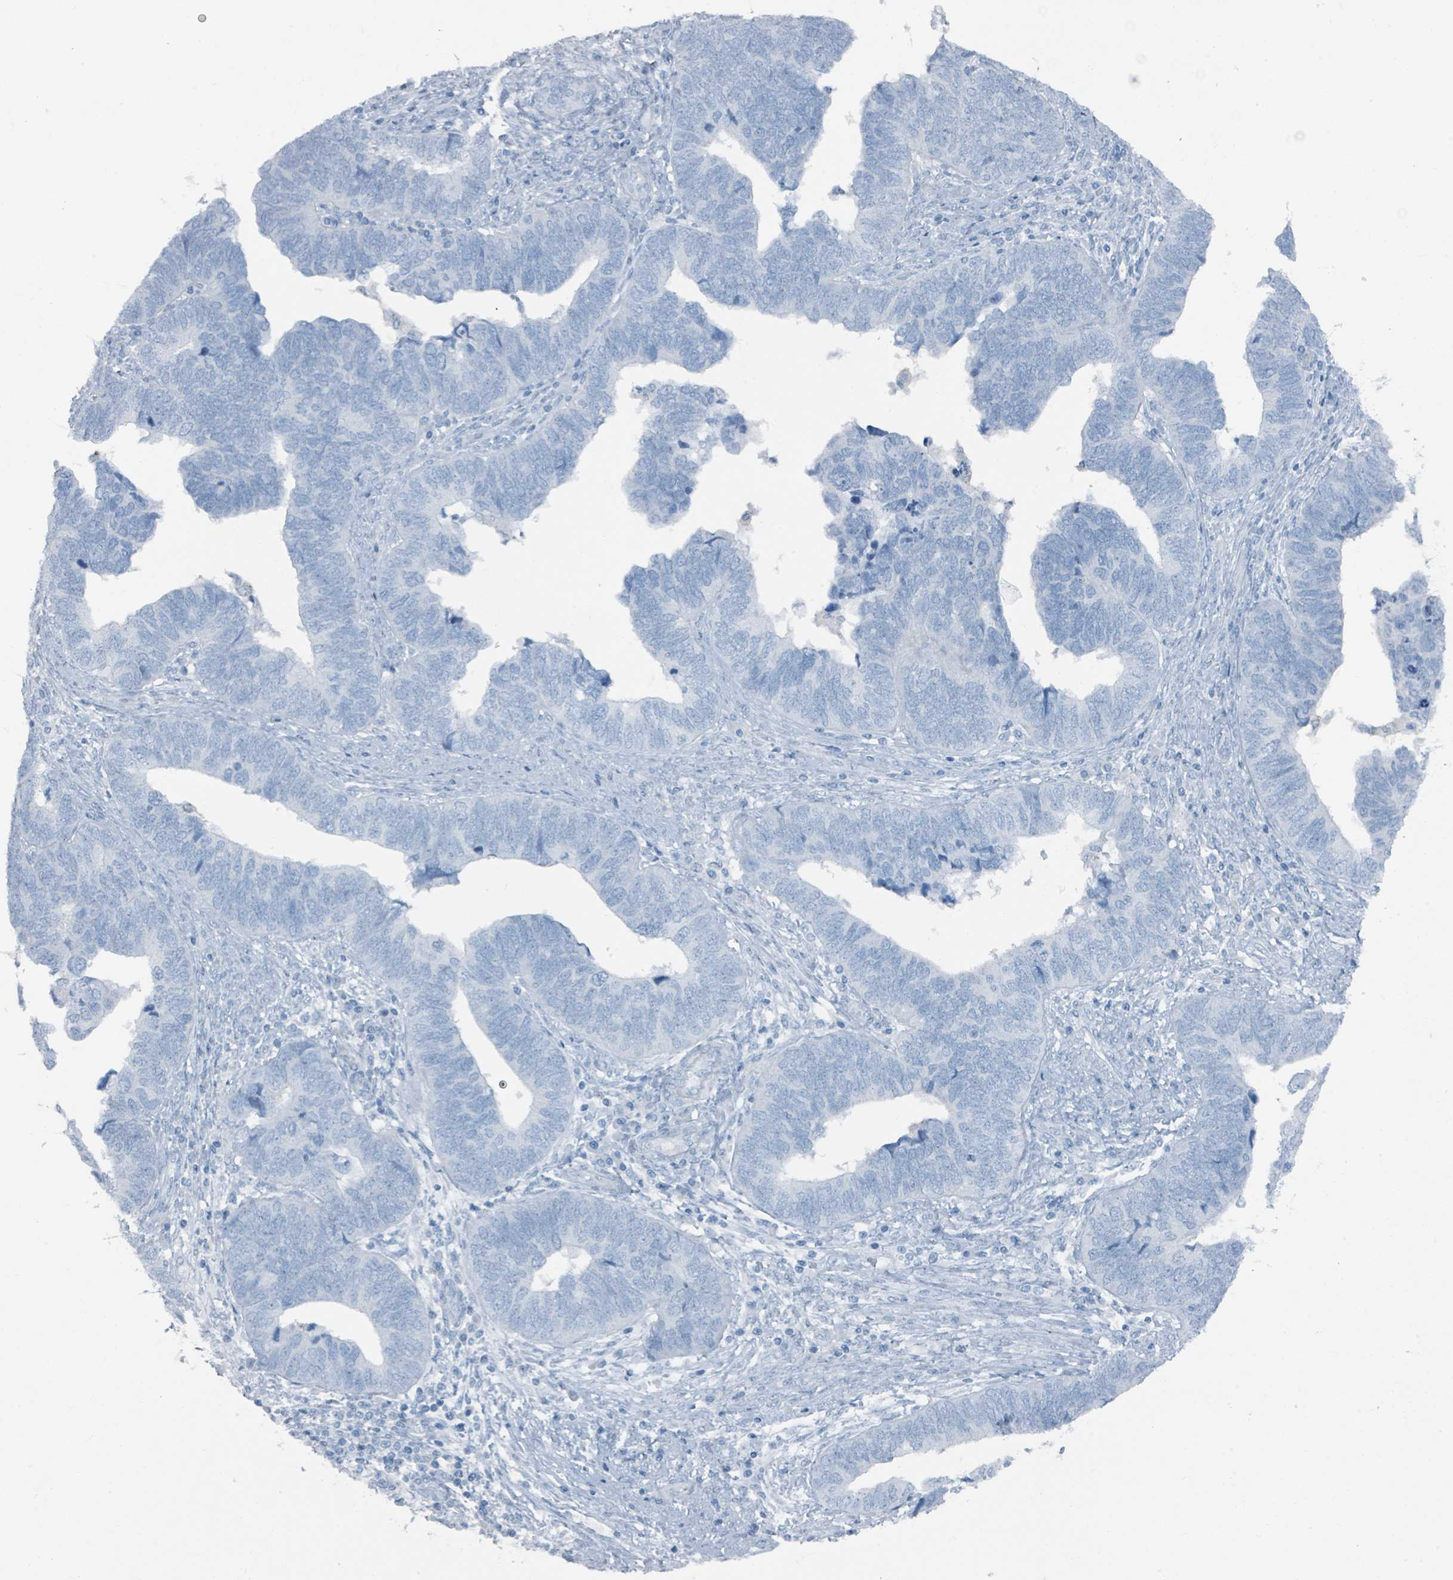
{"staining": {"intensity": "negative", "quantity": "none", "location": "none"}, "tissue": "endometrial cancer", "cell_type": "Tumor cells", "image_type": "cancer", "snomed": [{"axis": "morphology", "description": "Adenocarcinoma, NOS"}, {"axis": "topography", "description": "Endometrium"}], "caption": "Photomicrograph shows no significant protein staining in tumor cells of adenocarcinoma (endometrial).", "gene": "GAMT", "patient": {"sex": "female", "age": 79}}